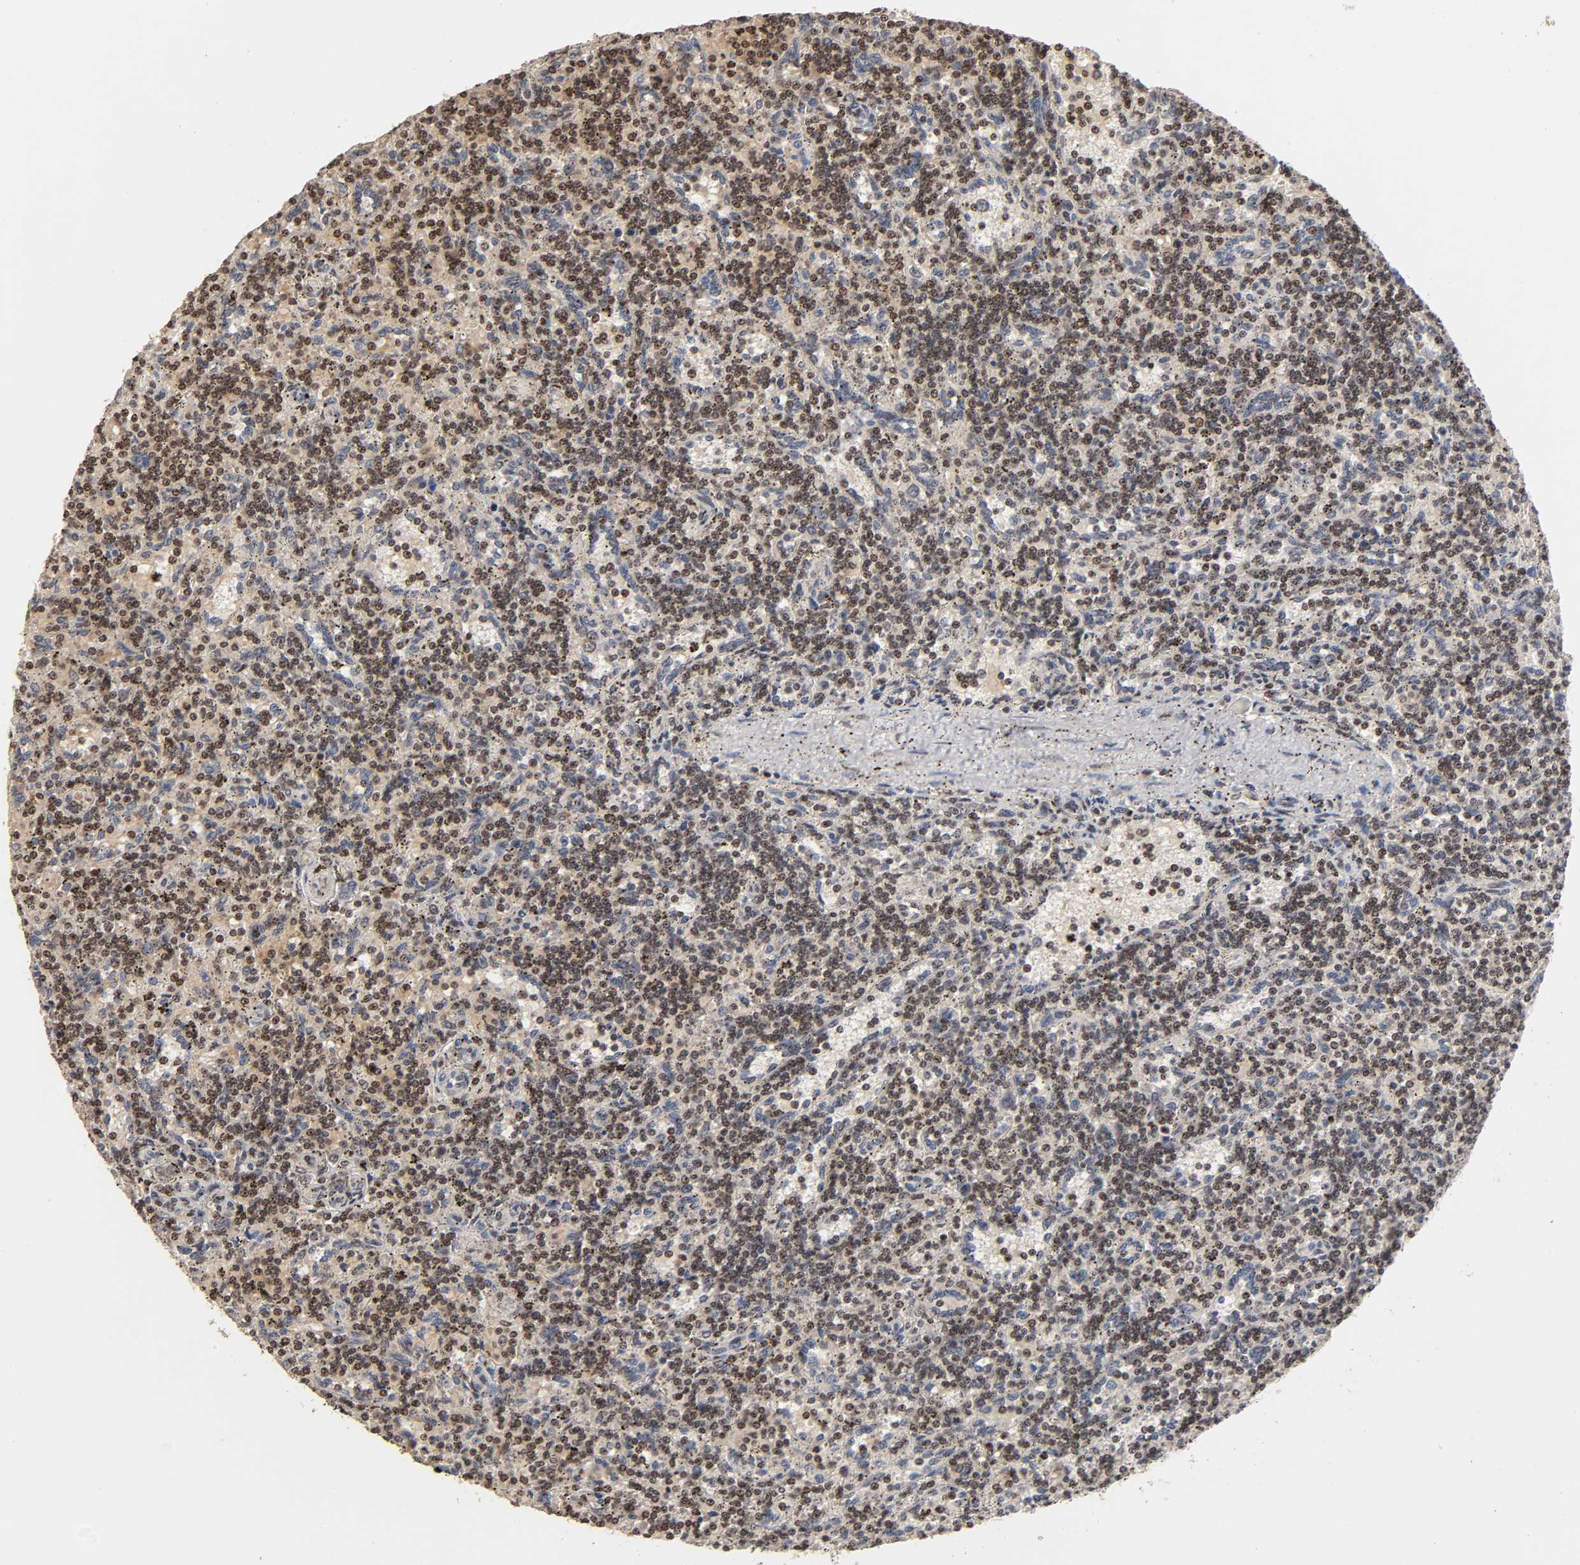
{"staining": {"intensity": "weak", "quantity": ">75%", "location": "nuclear"}, "tissue": "lymphoma", "cell_type": "Tumor cells", "image_type": "cancer", "snomed": [{"axis": "morphology", "description": "Malignant lymphoma, non-Hodgkin's type, Low grade"}, {"axis": "topography", "description": "Spleen"}], "caption": "Tumor cells reveal low levels of weak nuclear expression in approximately >75% of cells in low-grade malignant lymphoma, non-Hodgkin's type. (brown staining indicates protein expression, while blue staining denotes nuclei).", "gene": "ZNF473", "patient": {"sex": "male", "age": 73}}